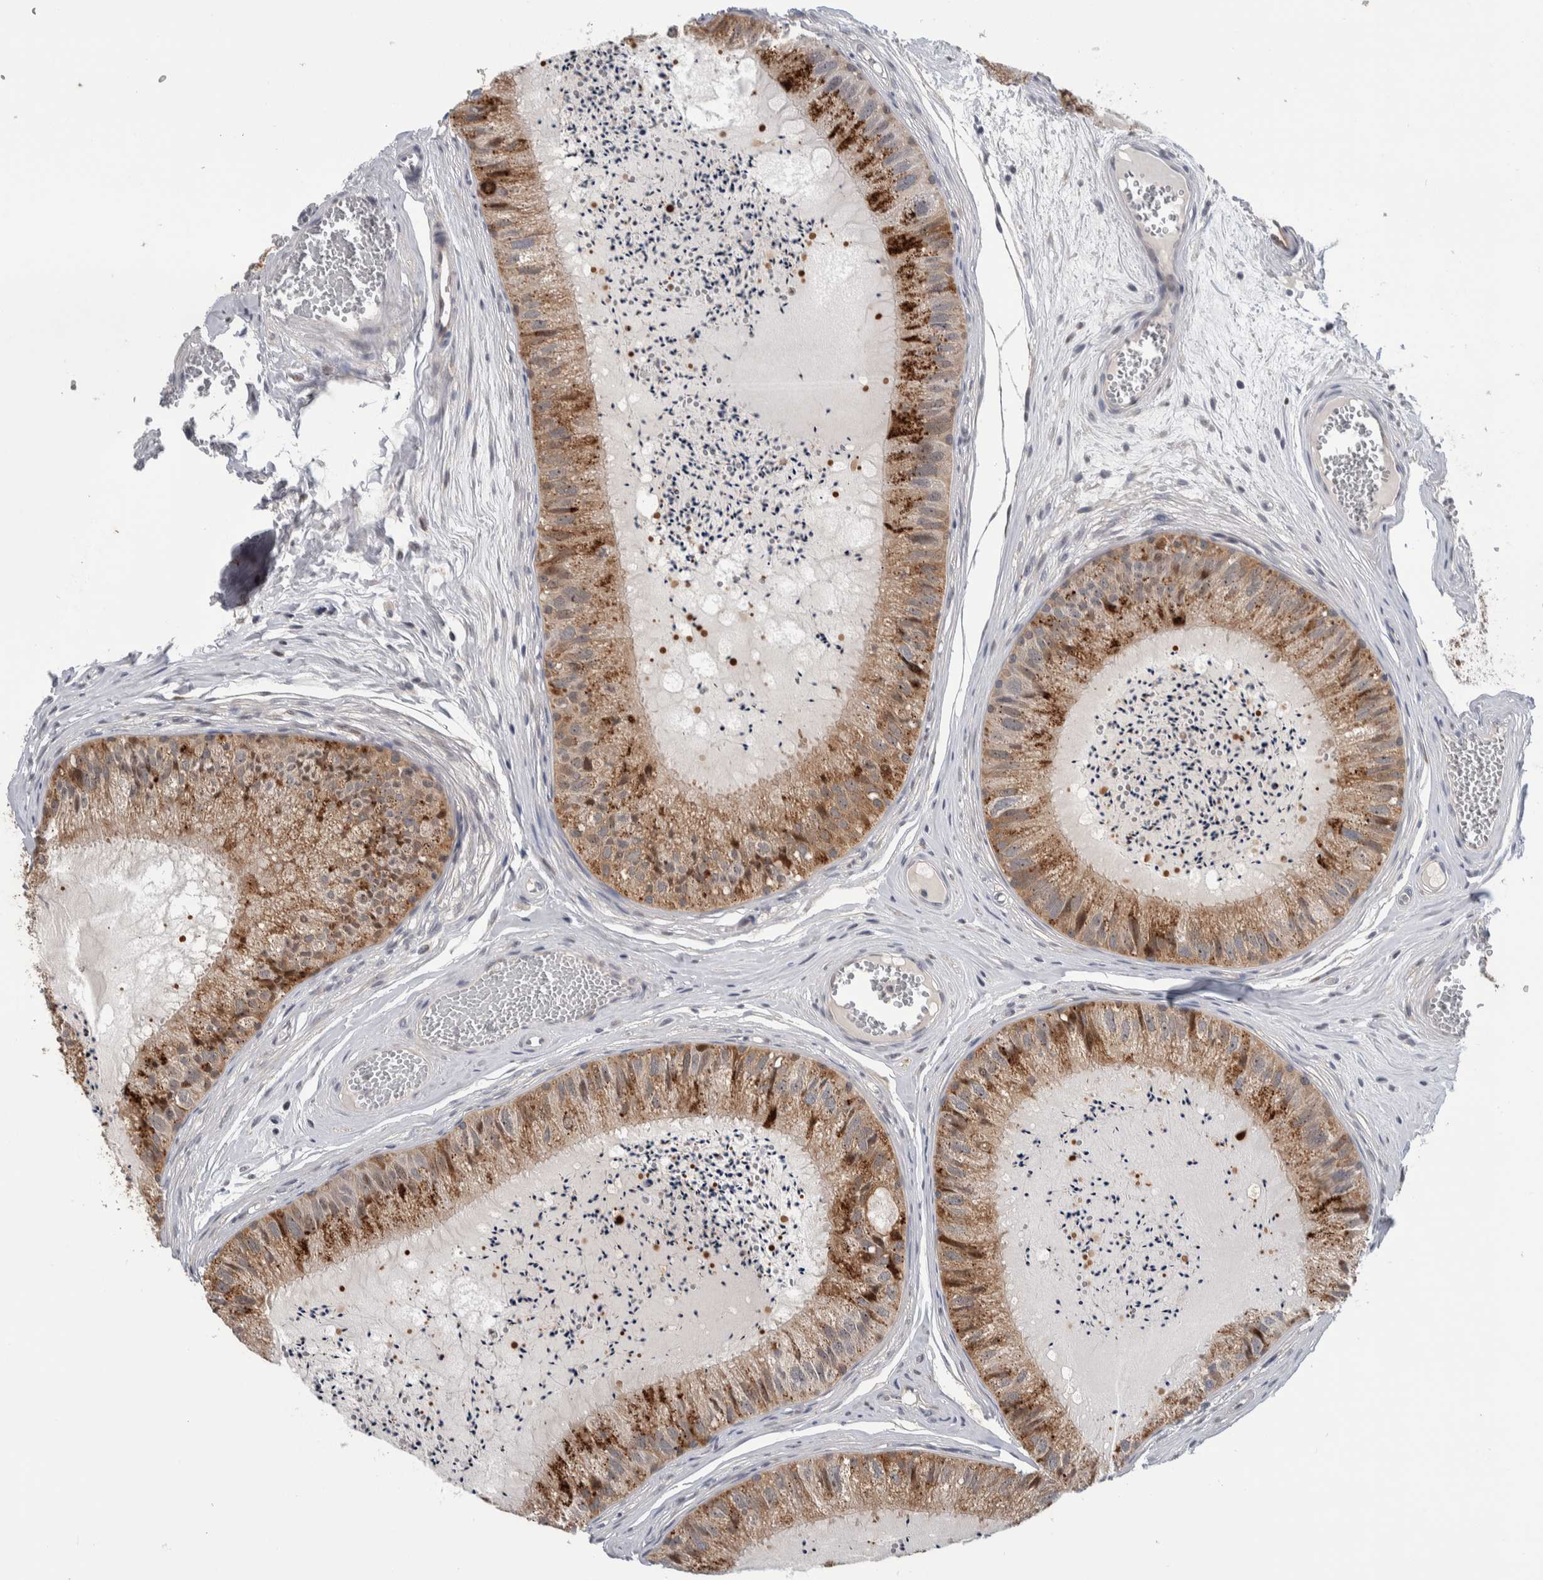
{"staining": {"intensity": "strong", "quantity": ">75%", "location": "cytoplasmic/membranous"}, "tissue": "epididymis", "cell_type": "Glandular cells", "image_type": "normal", "snomed": [{"axis": "morphology", "description": "Normal tissue, NOS"}, {"axis": "topography", "description": "Epididymis"}], "caption": "Protein staining displays strong cytoplasmic/membranous expression in about >75% of glandular cells in benign epididymis.", "gene": "PRRG4", "patient": {"sex": "male", "age": 31}}